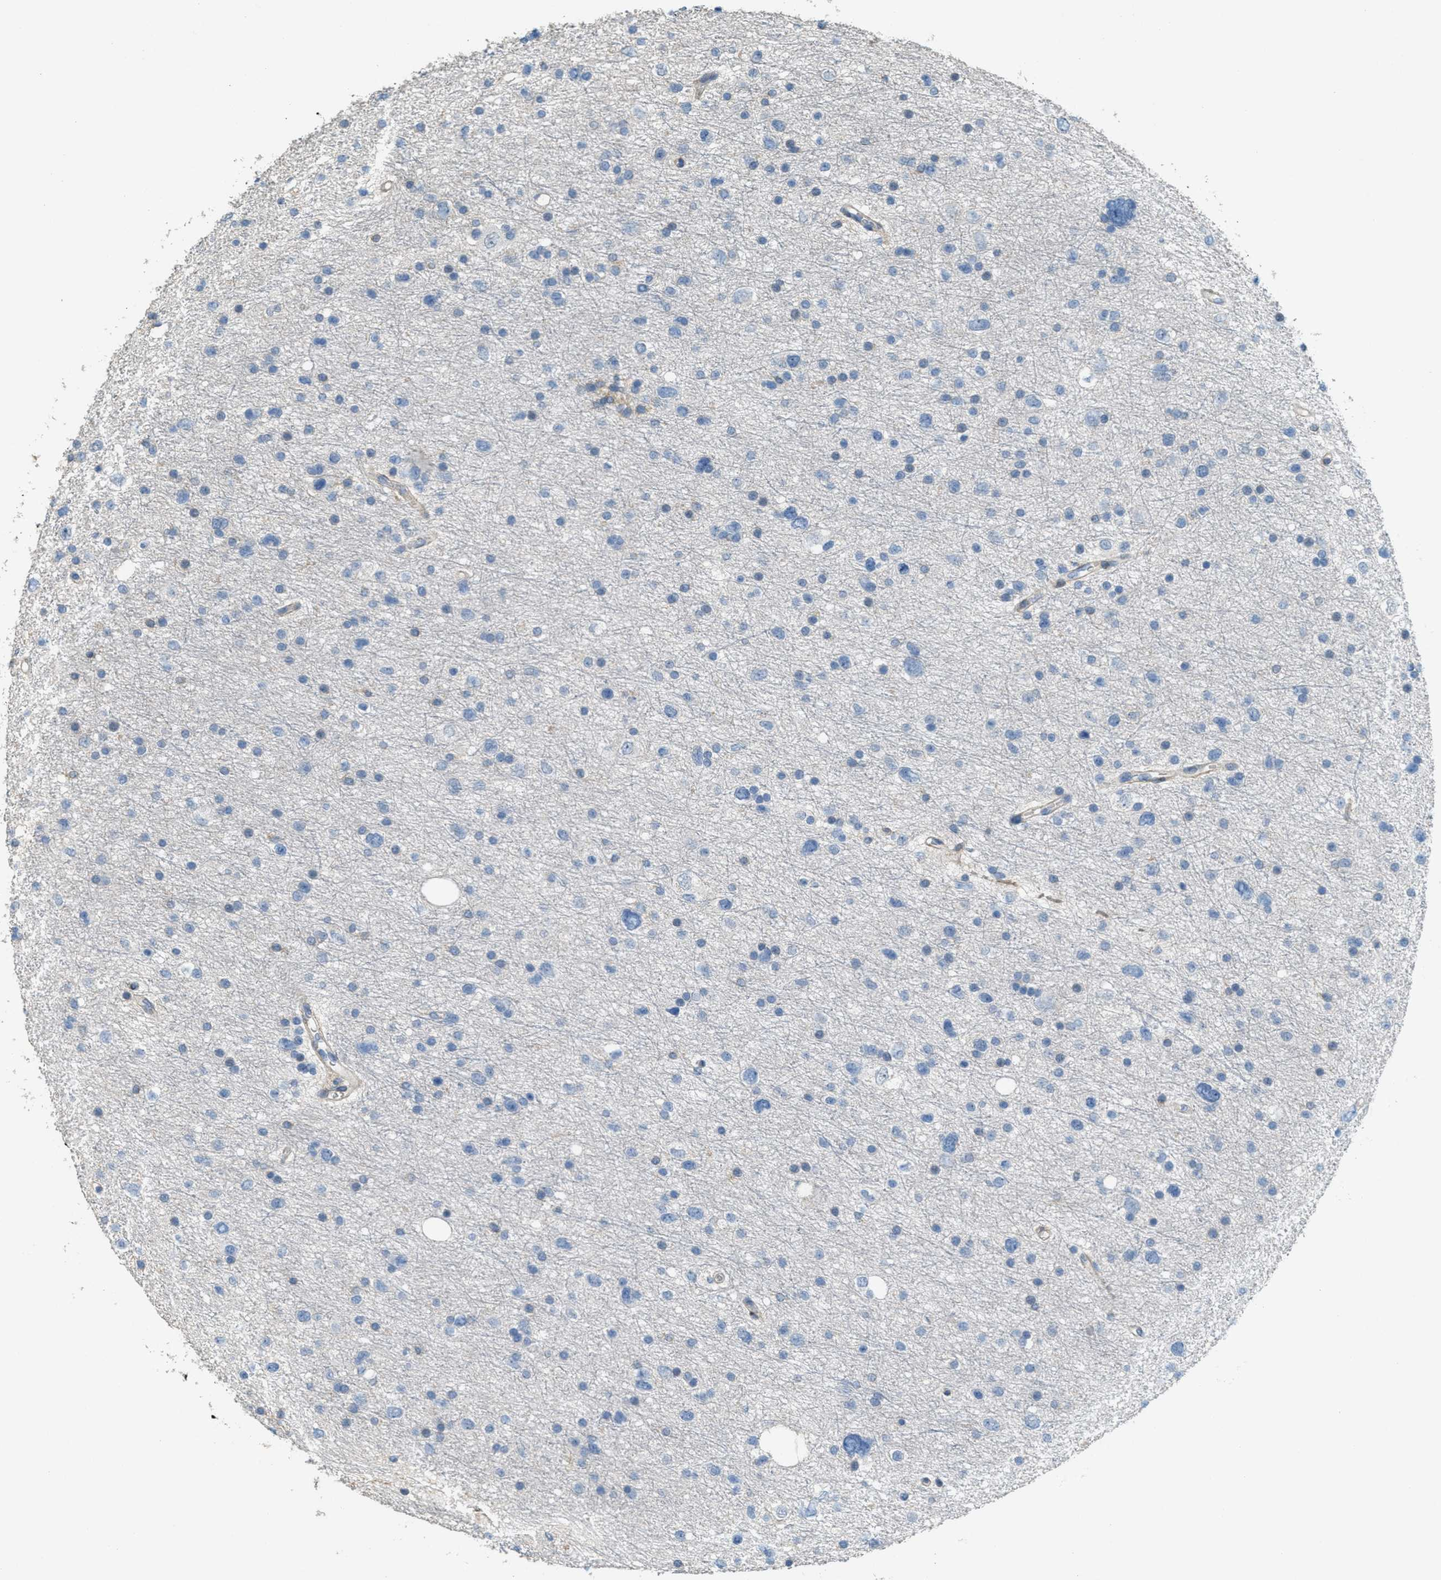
{"staining": {"intensity": "negative", "quantity": "none", "location": "none"}, "tissue": "glioma", "cell_type": "Tumor cells", "image_type": "cancer", "snomed": [{"axis": "morphology", "description": "Glioma, malignant, Low grade"}, {"axis": "topography", "description": "Brain"}], "caption": "An IHC image of malignant glioma (low-grade) is shown. There is no staining in tumor cells of malignant glioma (low-grade).", "gene": "ADCY5", "patient": {"sex": "female", "age": 37}}